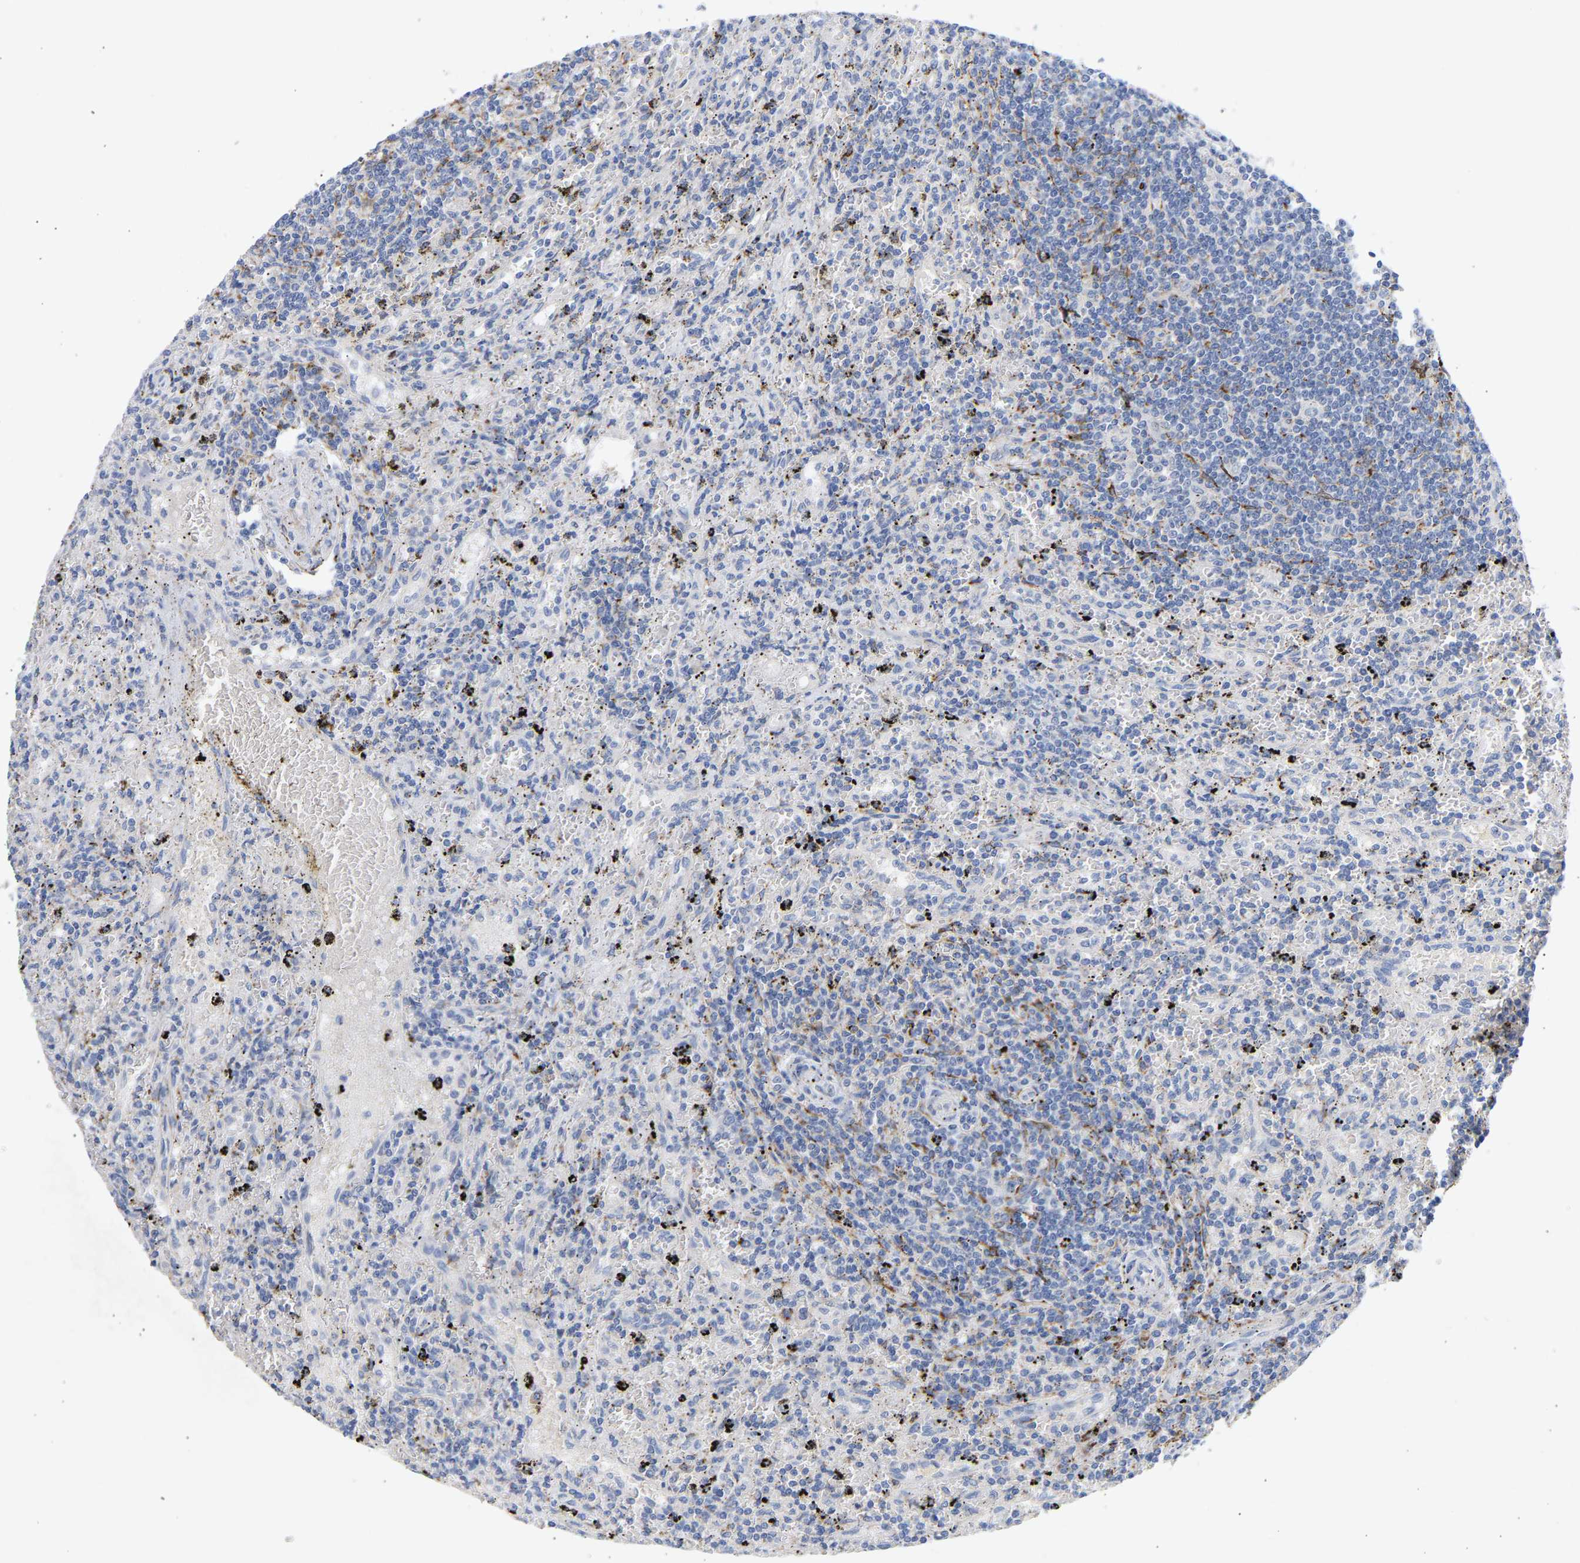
{"staining": {"intensity": "negative", "quantity": "none", "location": "none"}, "tissue": "lymphoma", "cell_type": "Tumor cells", "image_type": "cancer", "snomed": [{"axis": "morphology", "description": "Malignant lymphoma, non-Hodgkin's type, Low grade"}, {"axis": "topography", "description": "Spleen"}], "caption": "Tumor cells are negative for protein expression in human lymphoma. The staining is performed using DAB (3,3'-diaminobenzidine) brown chromogen with nuclei counter-stained in using hematoxylin.", "gene": "SELENOM", "patient": {"sex": "male", "age": 76}}